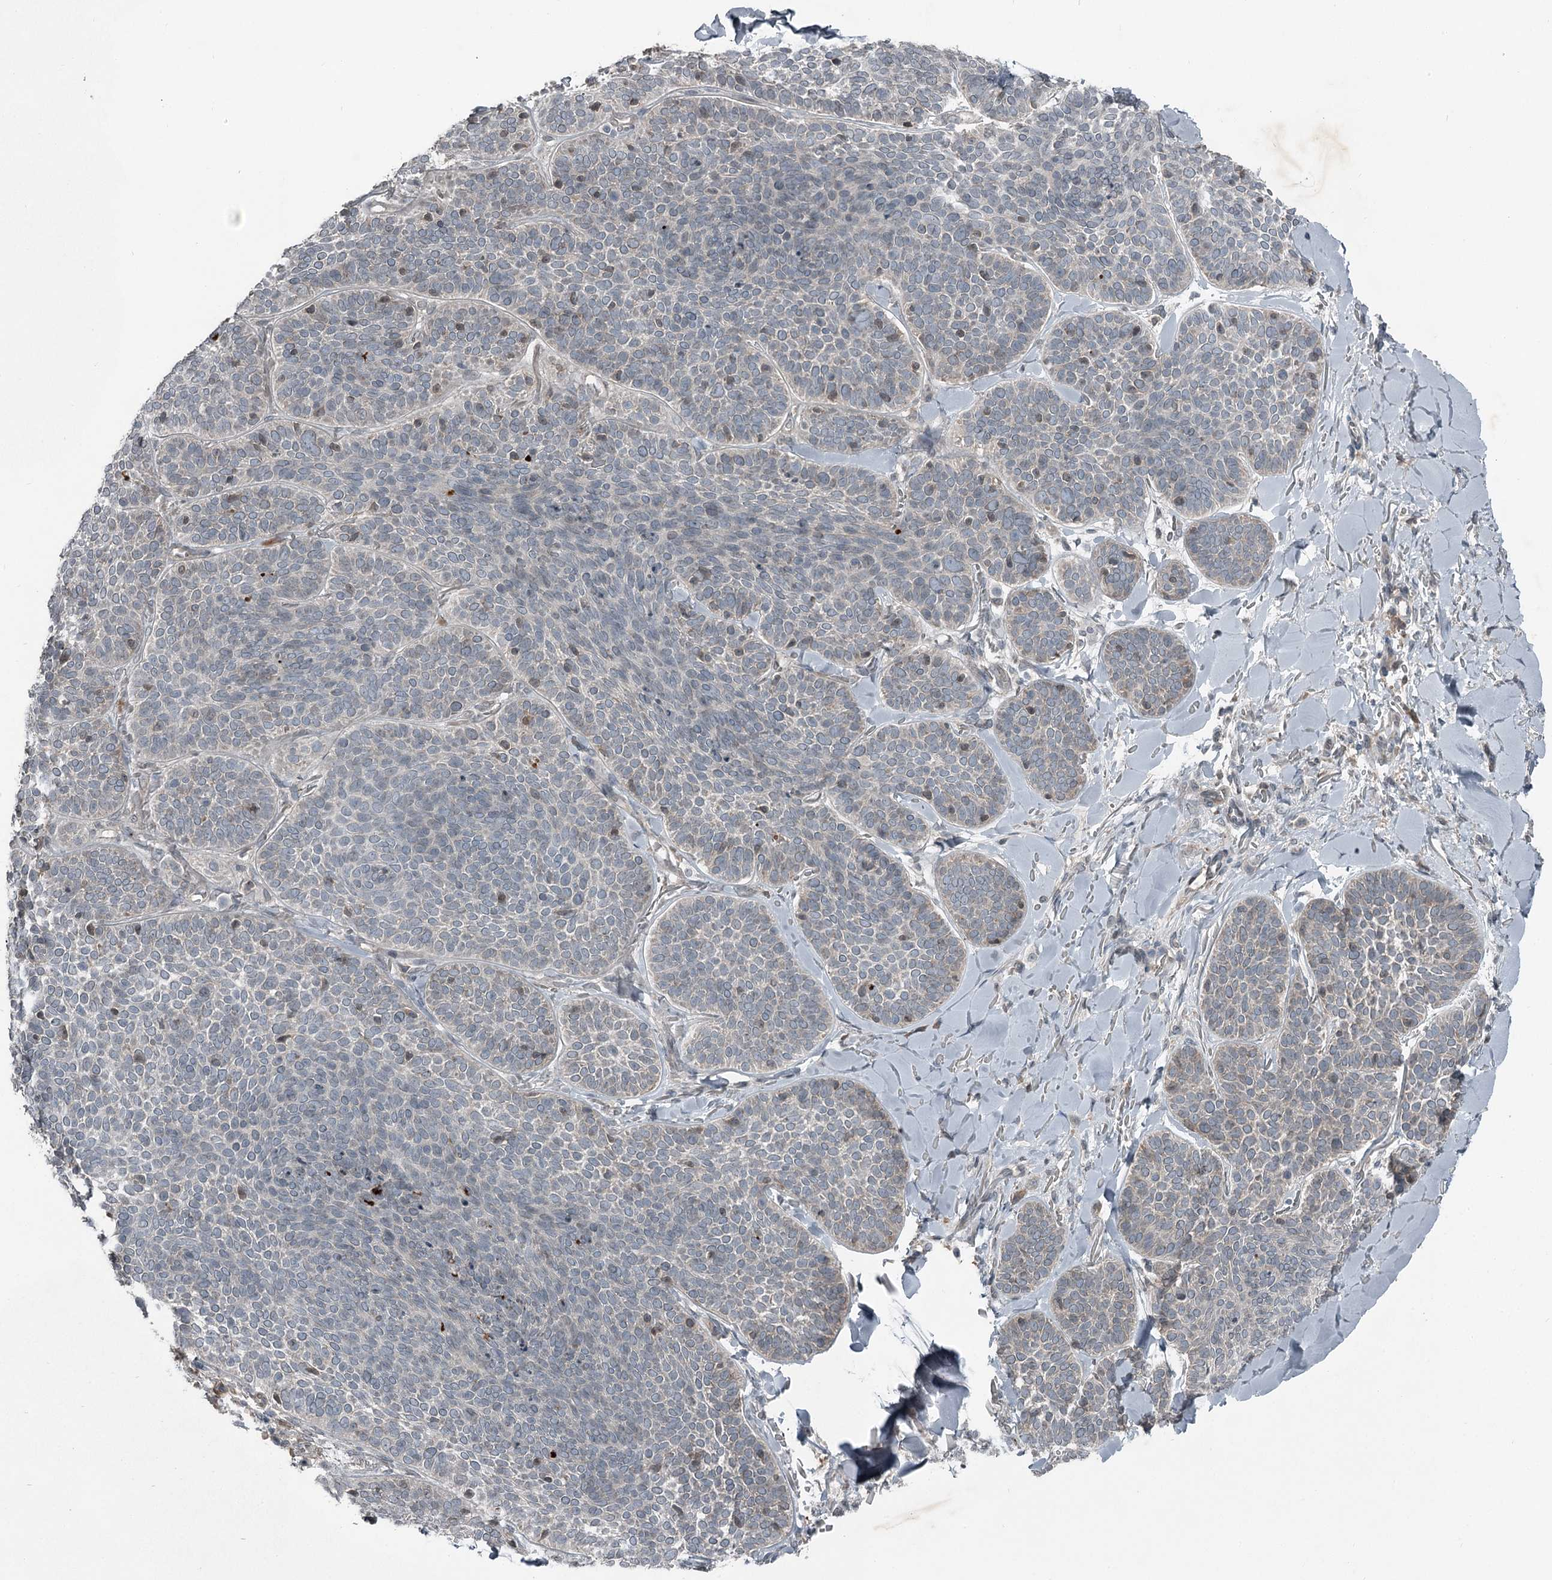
{"staining": {"intensity": "negative", "quantity": "none", "location": "none"}, "tissue": "skin cancer", "cell_type": "Tumor cells", "image_type": "cancer", "snomed": [{"axis": "morphology", "description": "Basal cell carcinoma"}, {"axis": "topography", "description": "Skin"}], "caption": "Tumor cells show no significant protein expression in skin cancer (basal cell carcinoma).", "gene": "SLC39A8", "patient": {"sex": "male", "age": 85}}